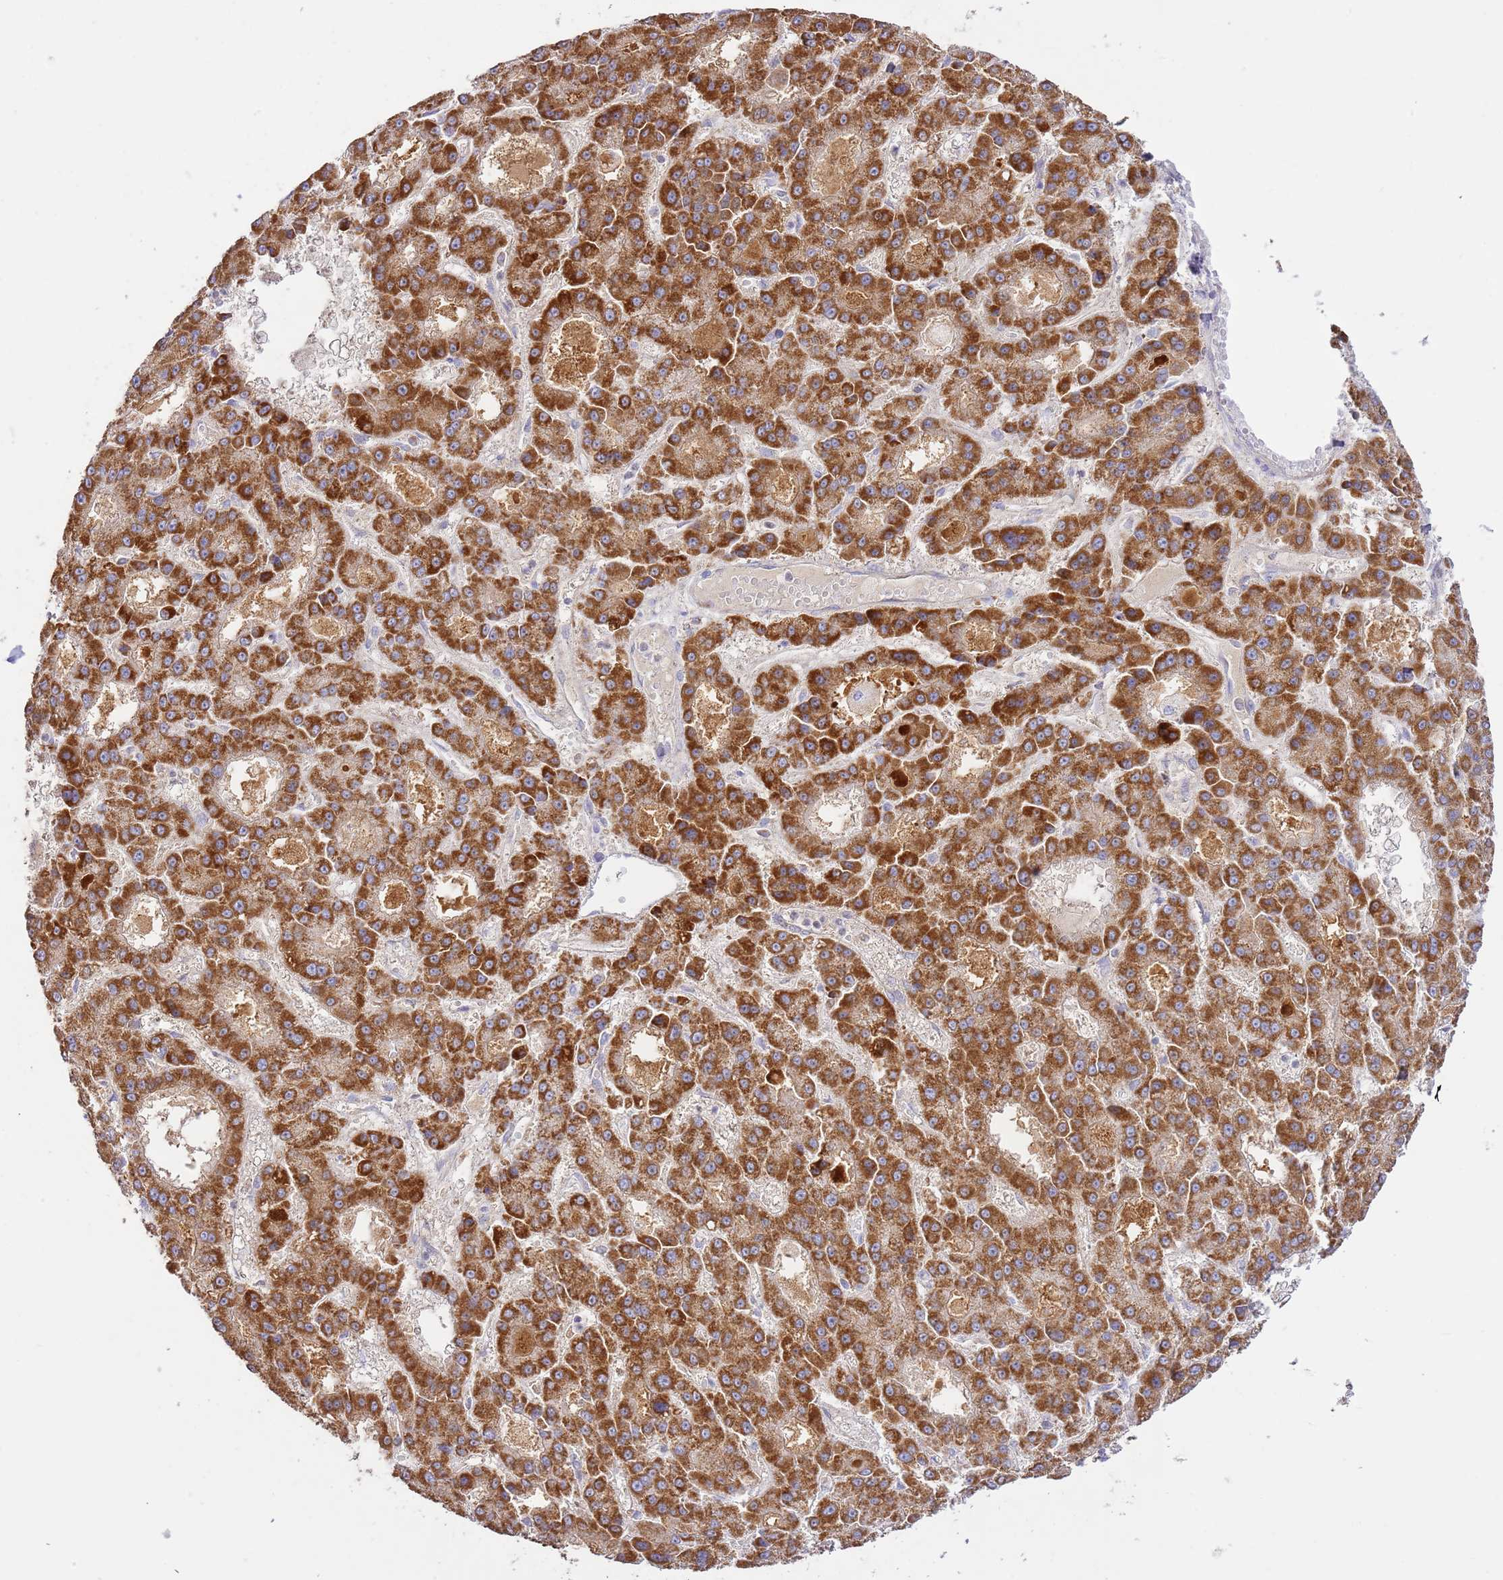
{"staining": {"intensity": "strong", "quantity": ">75%", "location": "cytoplasmic/membranous"}, "tissue": "liver cancer", "cell_type": "Tumor cells", "image_type": "cancer", "snomed": [{"axis": "morphology", "description": "Carcinoma, Hepatocellular, NOS"}, {"axis": "topography", "description": "Liver"}], "caption": "Protein expression analysis of human hepatocellular carcinoma (liver) reveals strong cytoplasmic/membranous positivity in approximately >75% of tumor cells.", "gene": "ZBTB39", "patient": {"sex": "male", "age": 70}}